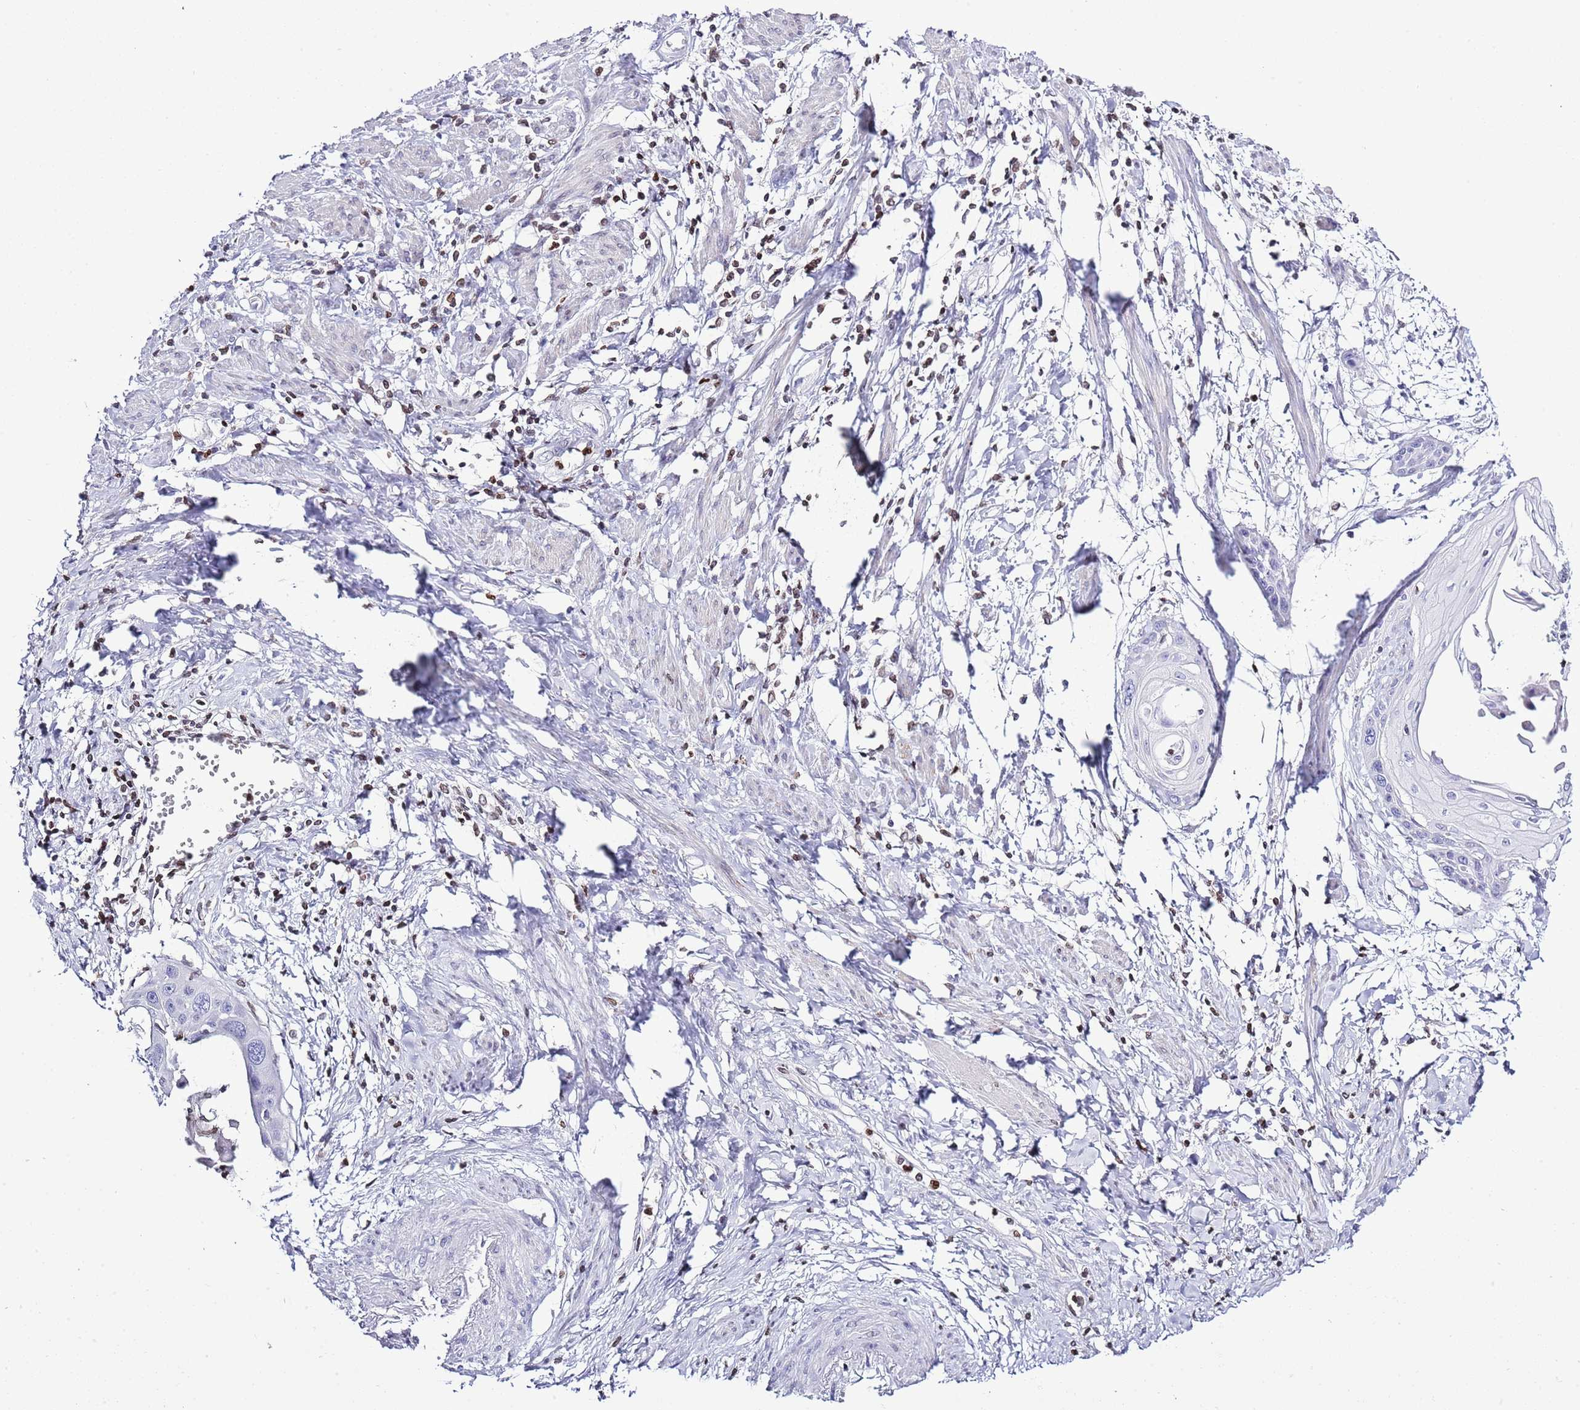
{"staining": {"intensity": "negative", "quantity": "none", "location": "none"}, "tissue": "cervical cancer", "cell_type": "Tumor cells", "image_type": "cancer", "snomed": [{"axis": "morphology", "description": "Squamous cell carcinoma, NOS"}, {"axis": "topography", "description": "Cervix"}], "caption": "High magnification brightfield microscopy of squamous cell carcinoma (cervical) stained with DAB (3,3'-diaminobenzidine) (brown) and counterstained with hematoxylin (blue): tumor cells show no significant expression.", "gene": "LBR", "patient": {"sex": "female", "age": 57}}